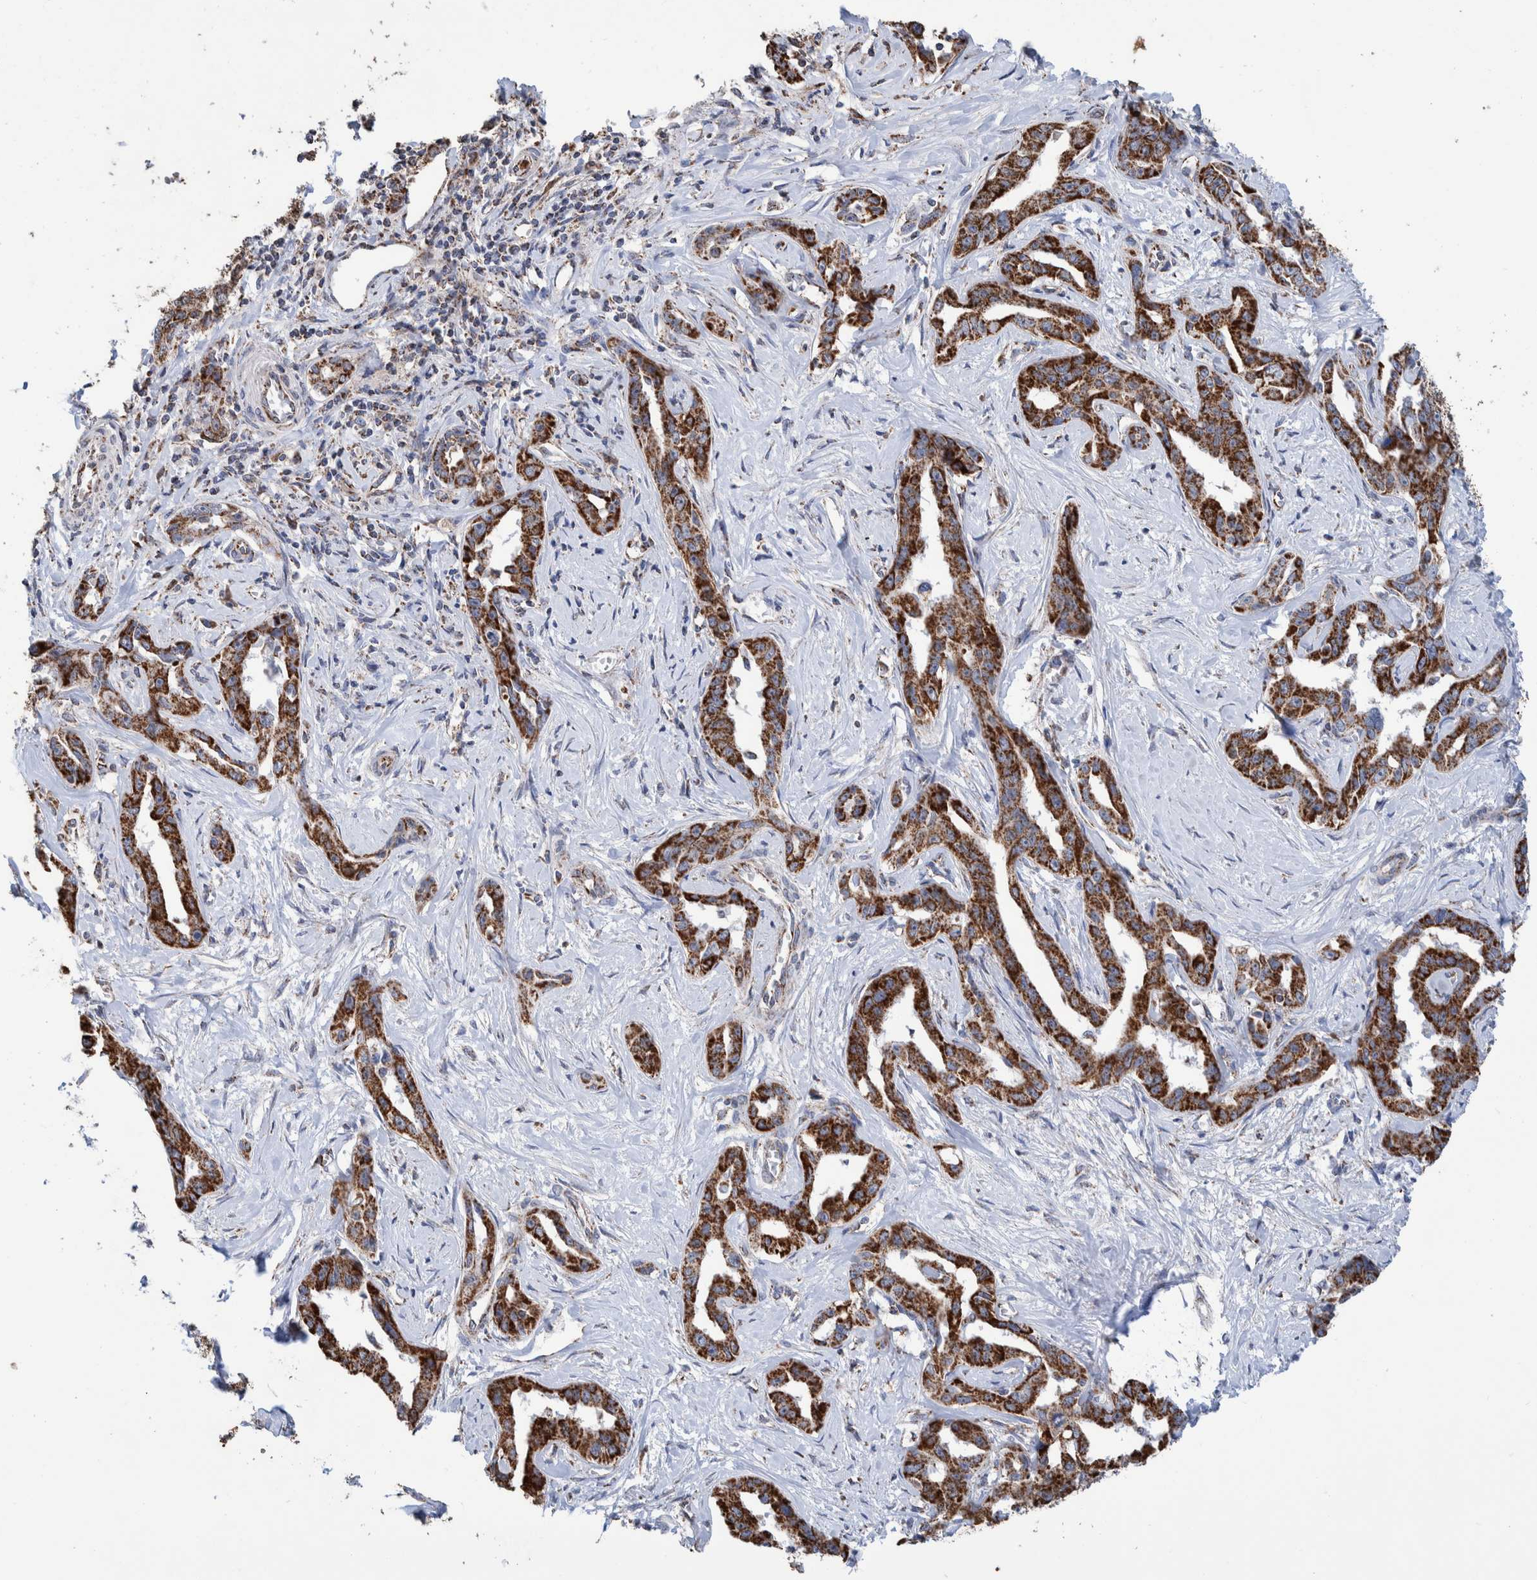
{"staining": {"intensity": "strong", "quantity": ">75%", "location": "cytoplasmic/membranous"}, "tissue": "liver cancer", "cell_type": "Tumor cells", "image_type": "cancer", "snomed": [{"axis": "morphology", "description": "Cholangiocarcinoma"}, {"axis": "topography", "description": "Liver"}], "caption": "Protein expression analysis of human cholangiocarcinoma (liver) reveals strong cytoplasmic/membranous expression in approximately >75% of tumor cells.", "gene": "DECR1", "patient": {"sex": "male", "age": 59}}